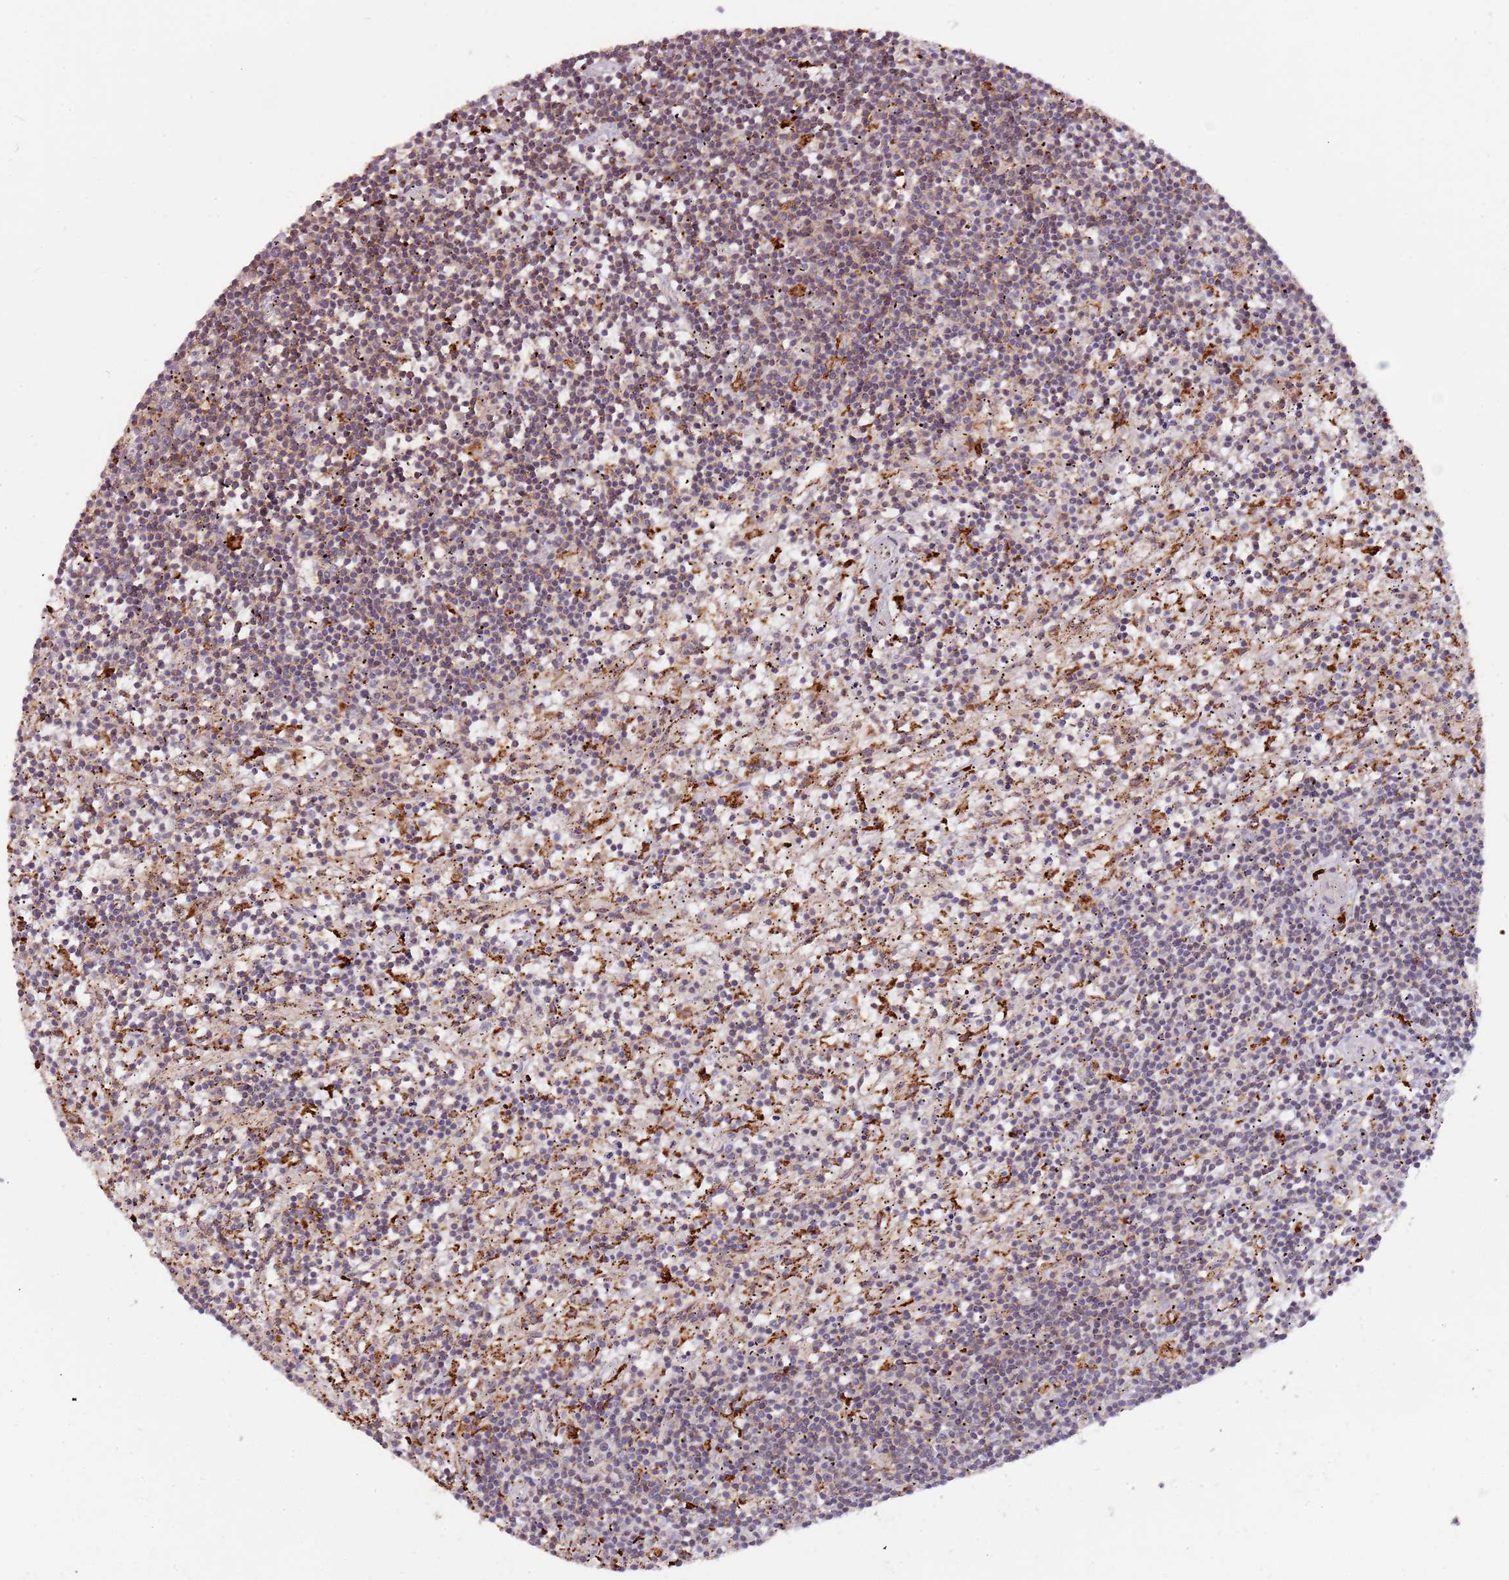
{"staining": {"intensity": "weak", "quantity": "25%-75%", "location": "cytoplasmic/membranous"}, "tissue": "lymphoma", "cell_type": "Tumor cells", "image_type": "cancer", "snomed": [{"axis": "morphology", "description": "Malignant lymphoma, non-Hodgkin's type, Low grade"}, {"axis": "topography", "description": "Spleen"}], "caption": "High-power microscopy captured an immunohistochemistry micrograph of malignant lymphoma, non-Hodgkin's type (low-grade), revealing weak cytoplasmic/membranous positivity in about 25%-75% of tumor cells.", "gene": "ULK3", "patient": {"sex": "male", "age": 76}}